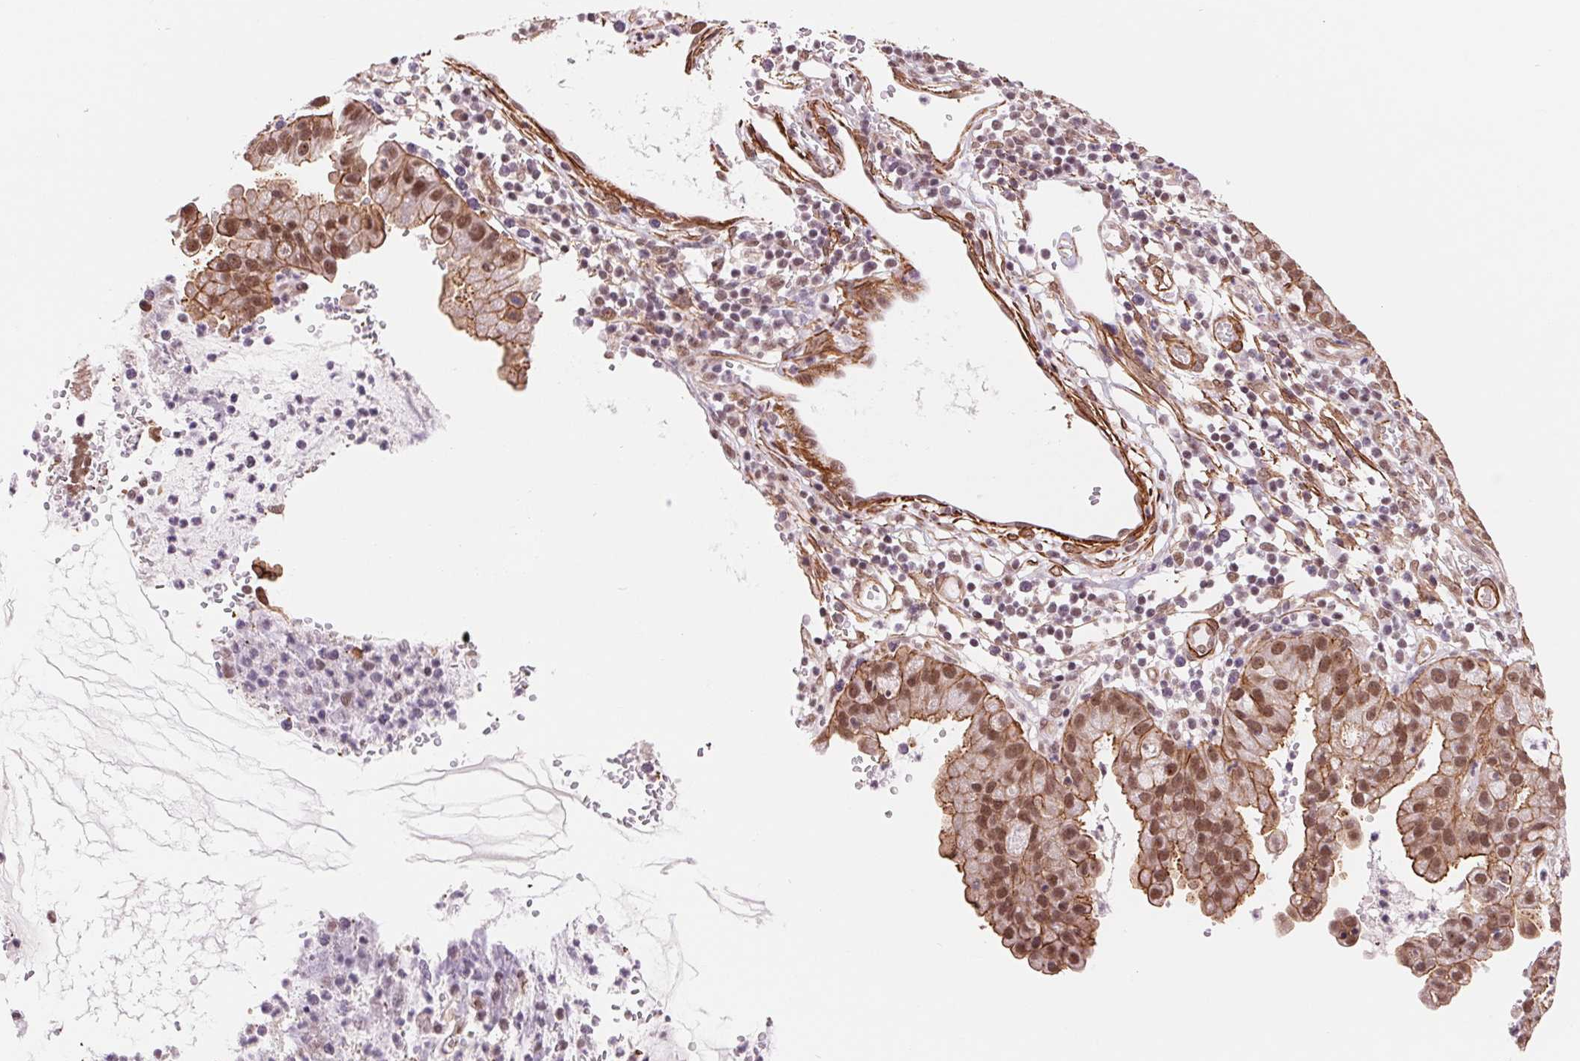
{"staining": {"intensity": "moderate", "quantity": ">75%", "location": "cytoplasmic/membranous,nuclear"}, "tissue": "cervical cancer", "cell_type": "Tumor cells", "image_type": "cancer", "snomed": [{"axis": "morphology", "description": "Adenocarcinoma, NOS"}, {"axis": "topography", "description": "Cervix"}], "caption": "Protein expression analysis of human adenocarcinoma (cervical) reveals moderate cytoplasmic/membranous and nuclear expression in about >75% of tumor cells.", "gene": "BCAT1", "patient": {"sex": "female", "age": 34}}